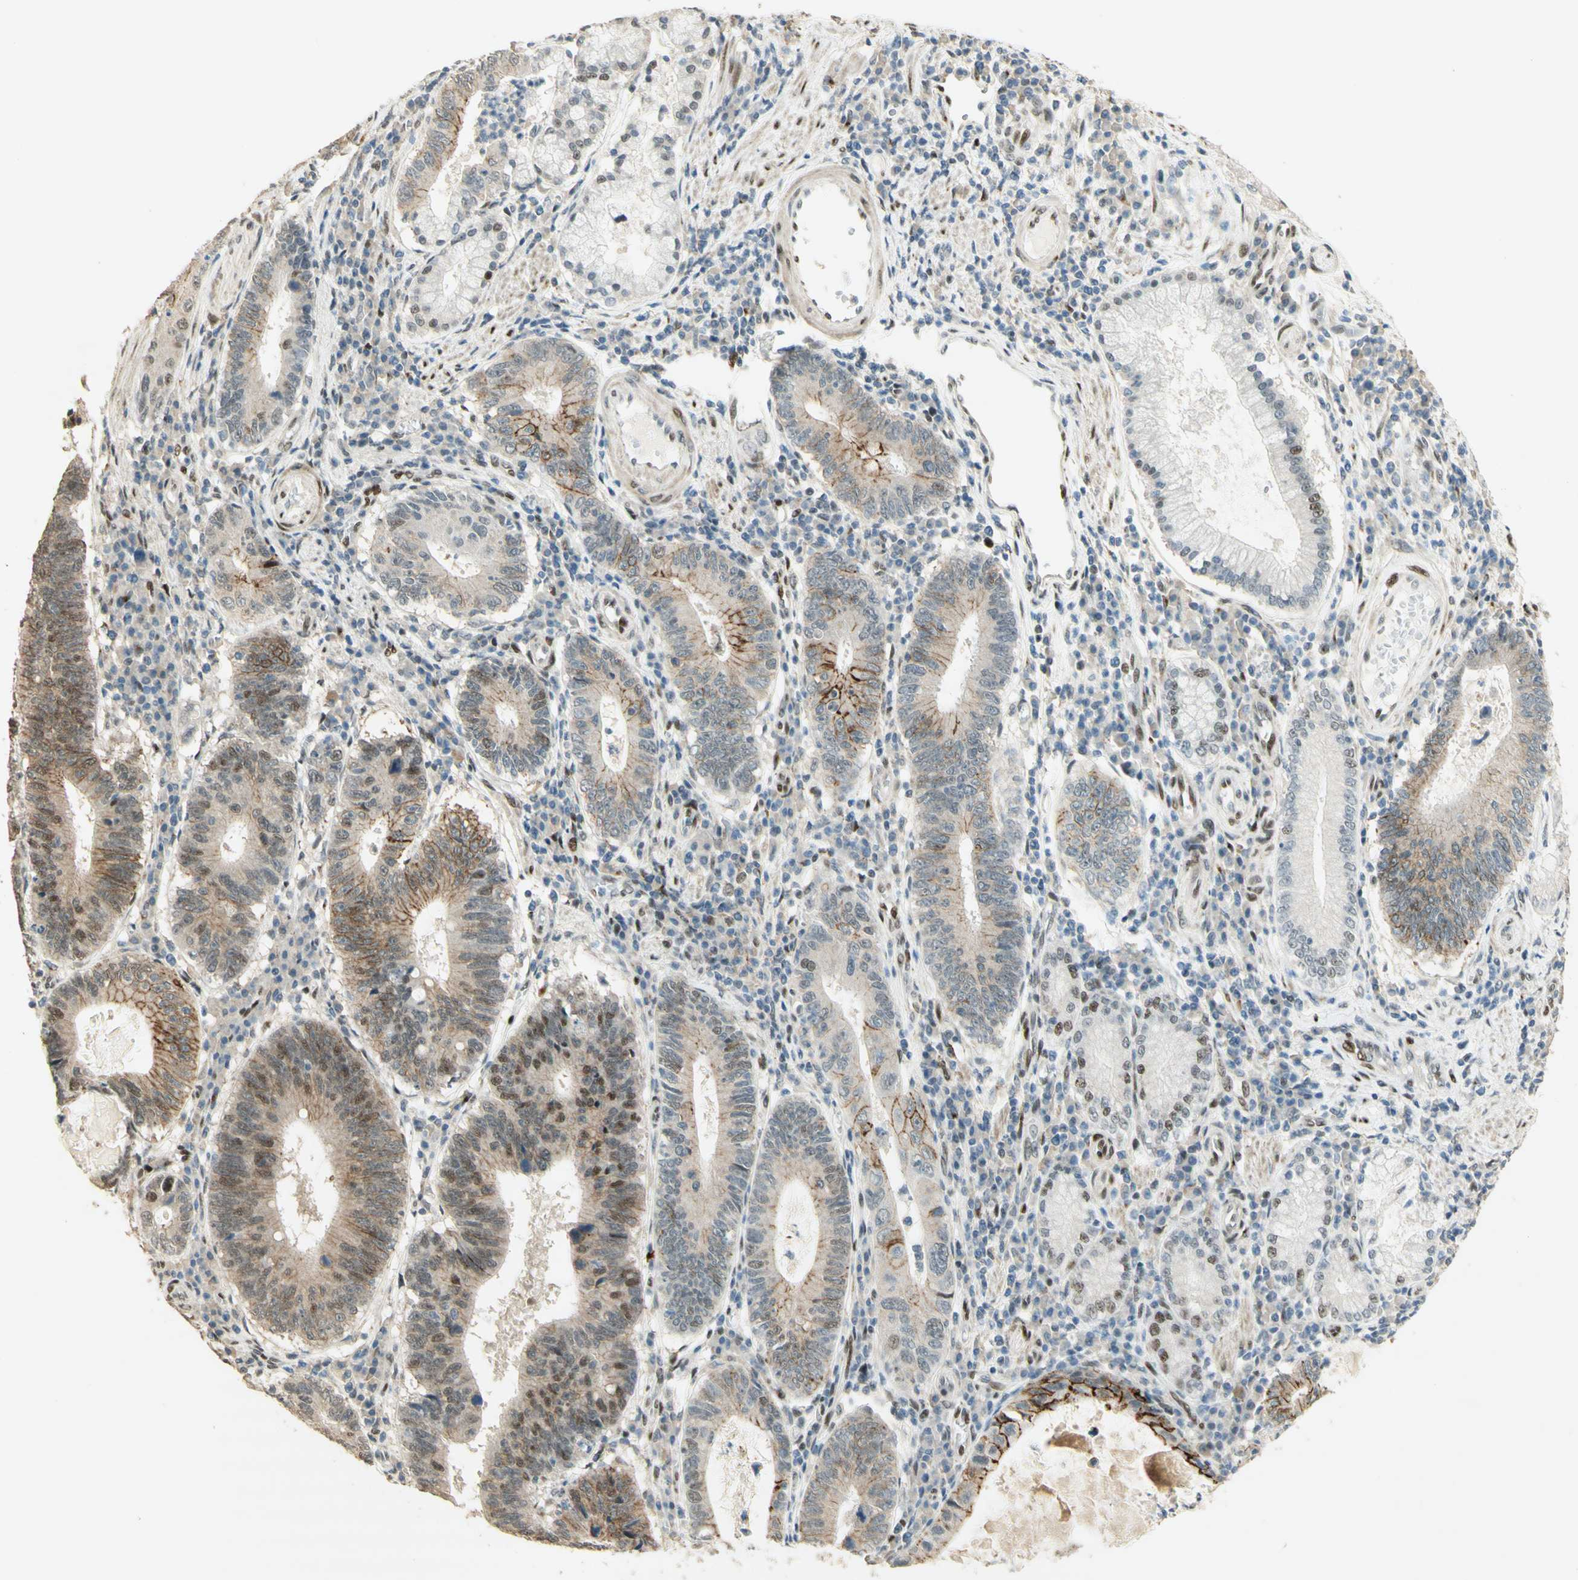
{"staining": {"intensity": "moderate", "quantity": "25%-75%", "location": "cytoplasmic/membranous,nuclear"}, "tissue": "stomach cancer", "cell_type": "Tumor cells", "image_type": "cancer", "snomed": [{"axis": "morphology", "description": "Adenocarcinoma, NOS"}, {"axis": "topography", "description": "Stomach"}], "caption": "Stomach cancer stained for a protein (brown) shows moderate cytoplasmic/membranous and nuclear positive expression in about 25%-75% of tumor cells.", "gene": "FOXP1", "patient": {"sex": "male", "age": 59}}